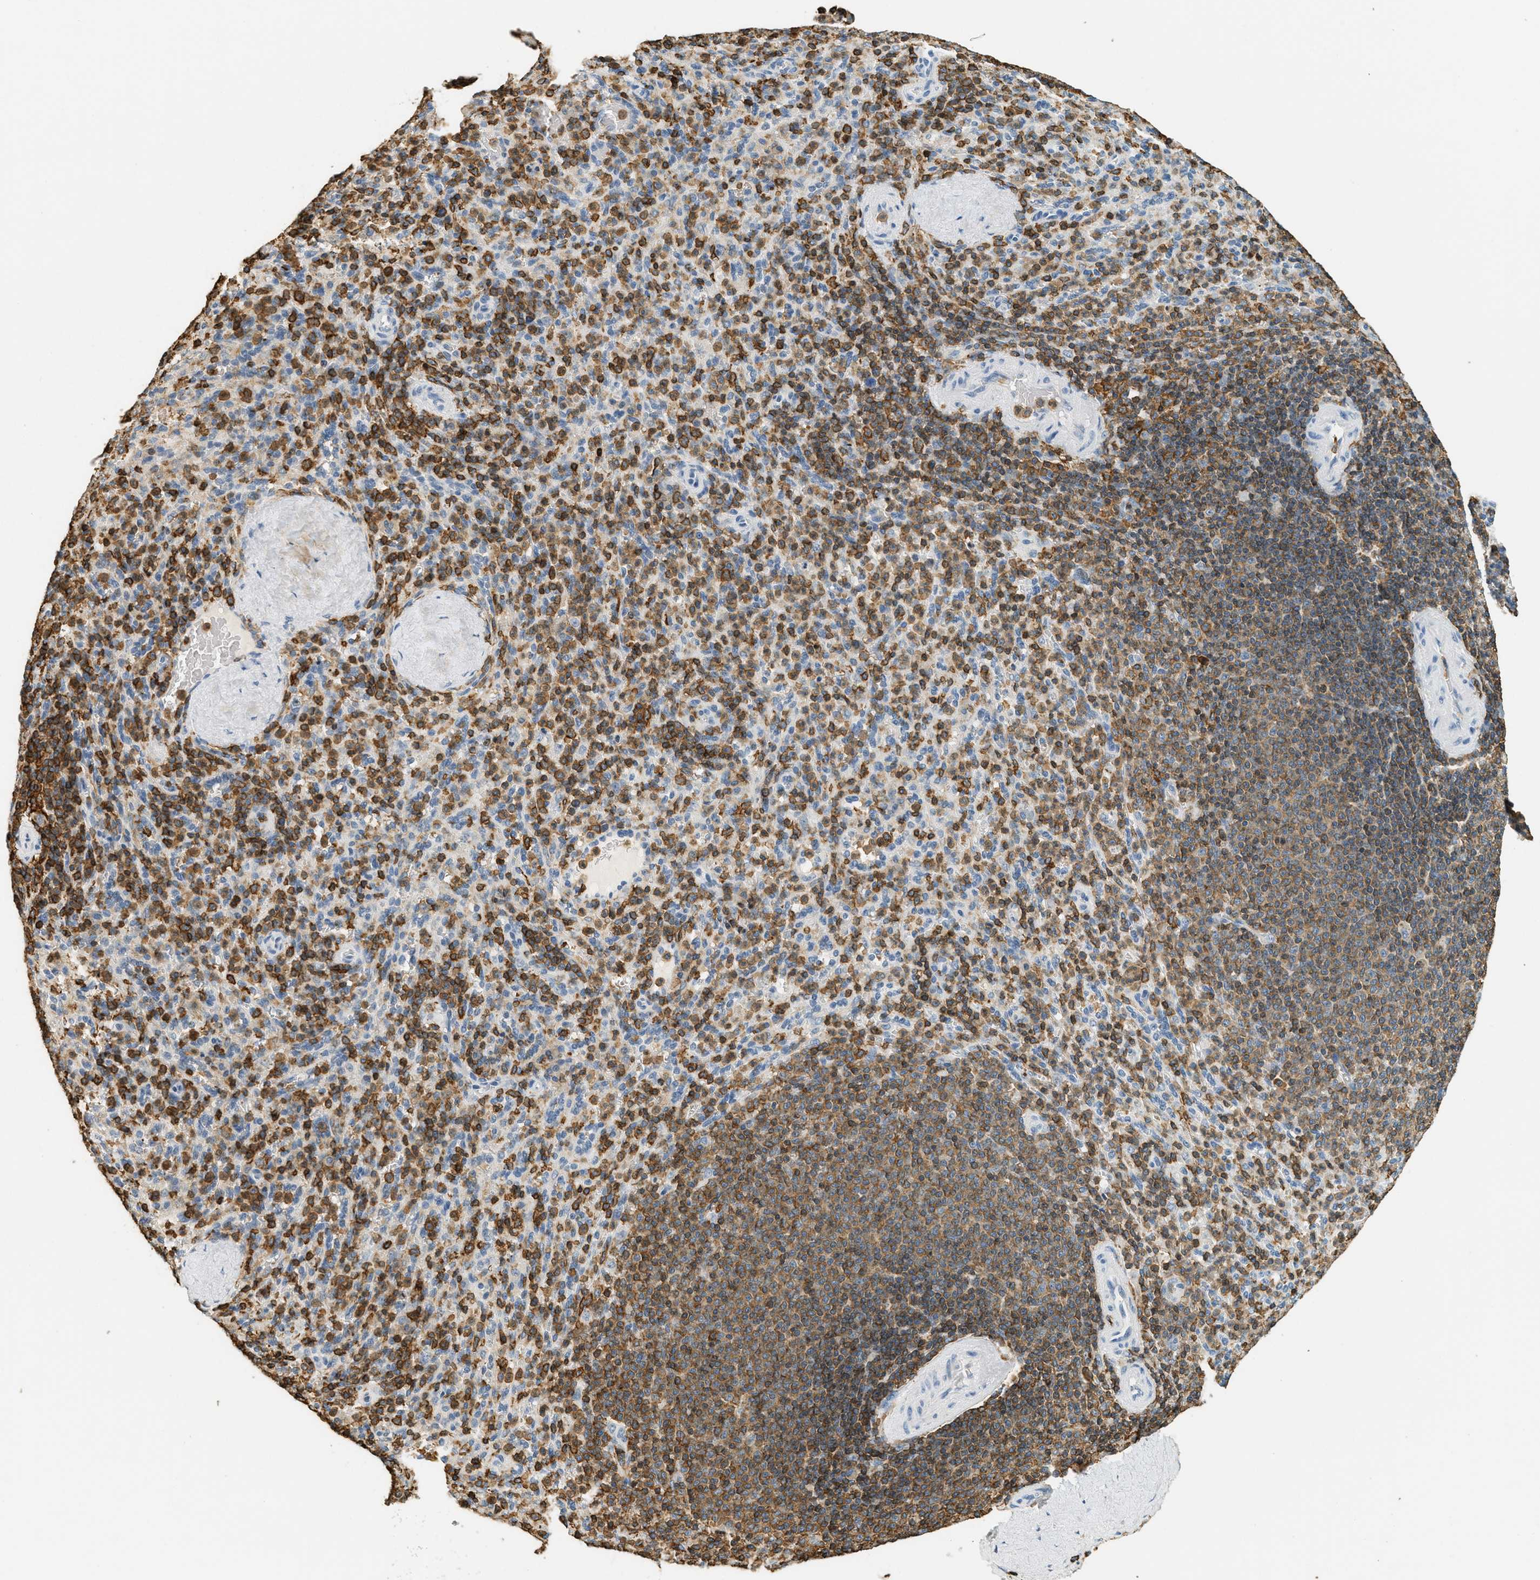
{"staining": {"intensity": "strong", "quantity": ">75%", "location": "cytoplasmic/membranous"}, "tissue": "spleen", "cell_type": "Cells in red pulp", "image_type": "normal", "snomed": [{"axis": "morphology", "description": "Normal tissue, NOS"}, {"axis": "topography", "description": "Spleen"}], "caption": "Immunohistochemical staining of unremarkable human spleen displays high levels of strong cytoplasmic/membranous staining in approximately >75% of cells in red pulp.", "gene": "LSP1", "patient": {"sex": "male", "age": 36}}